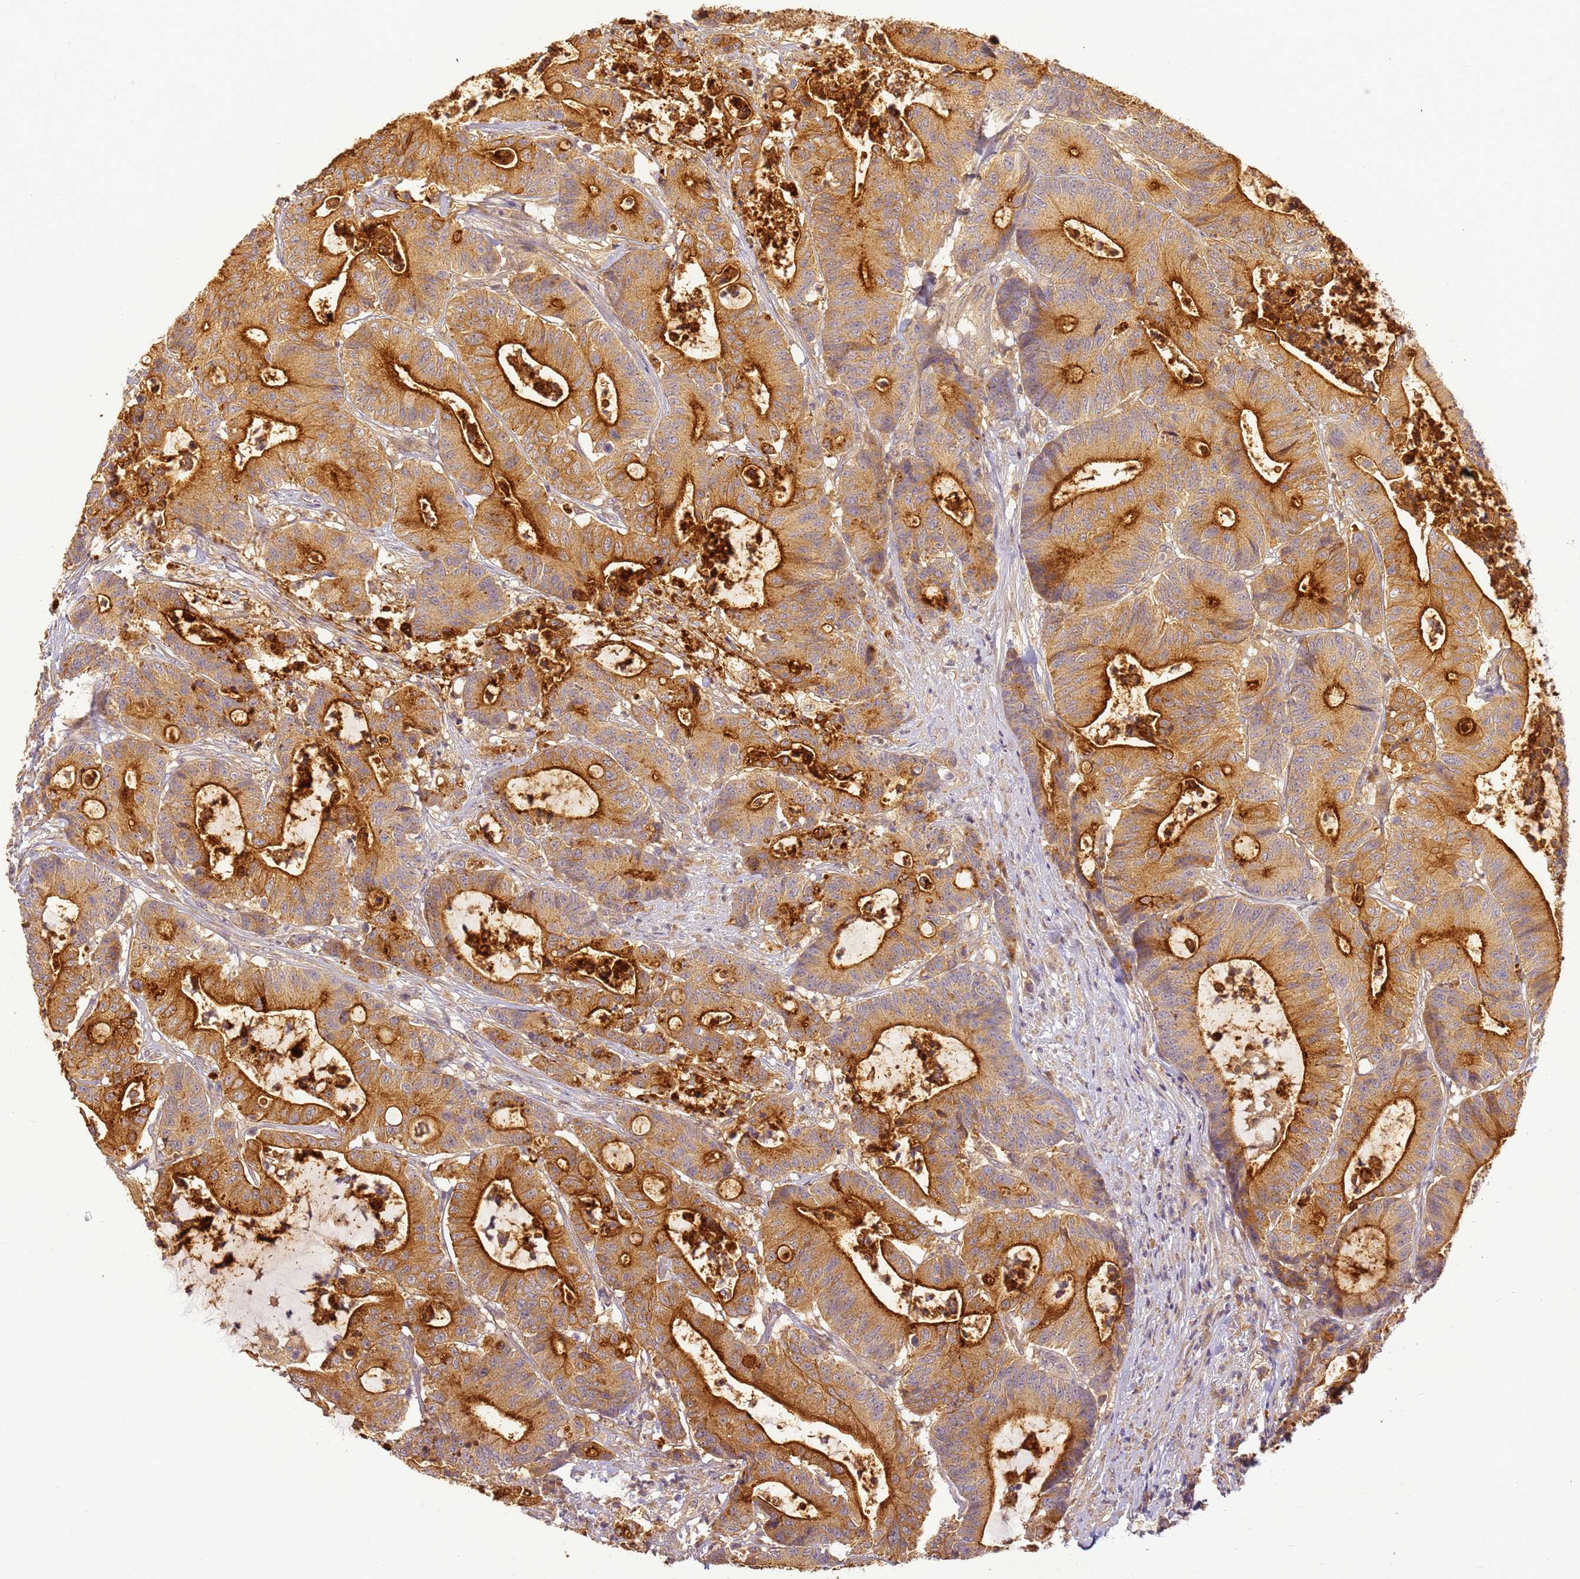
{"staining": {"intensity": "strong", "quantity": ">75%", "location": "cytoplasmic/membranous"}, "tissue": "colorectal cancer", "cell_type": "Tumor cells", "image_type": "cancer", "snomed": [{"axis": "morphology", "description": "Adenocarcinoma, NOS"}, {"axis": "topography", "description": "Colon"}], "caption": "IHC (DAB) staining of human colorectal cancer displays strong cytoplasmic/membranous protein expression in about >75% of tumor cells. (DAB (3,3'-diaminobenzidine) IHC with brightfield microscopy, high magnification).", "gene": "TIGAR", "patient": {"sex": "female", "age": 84}}